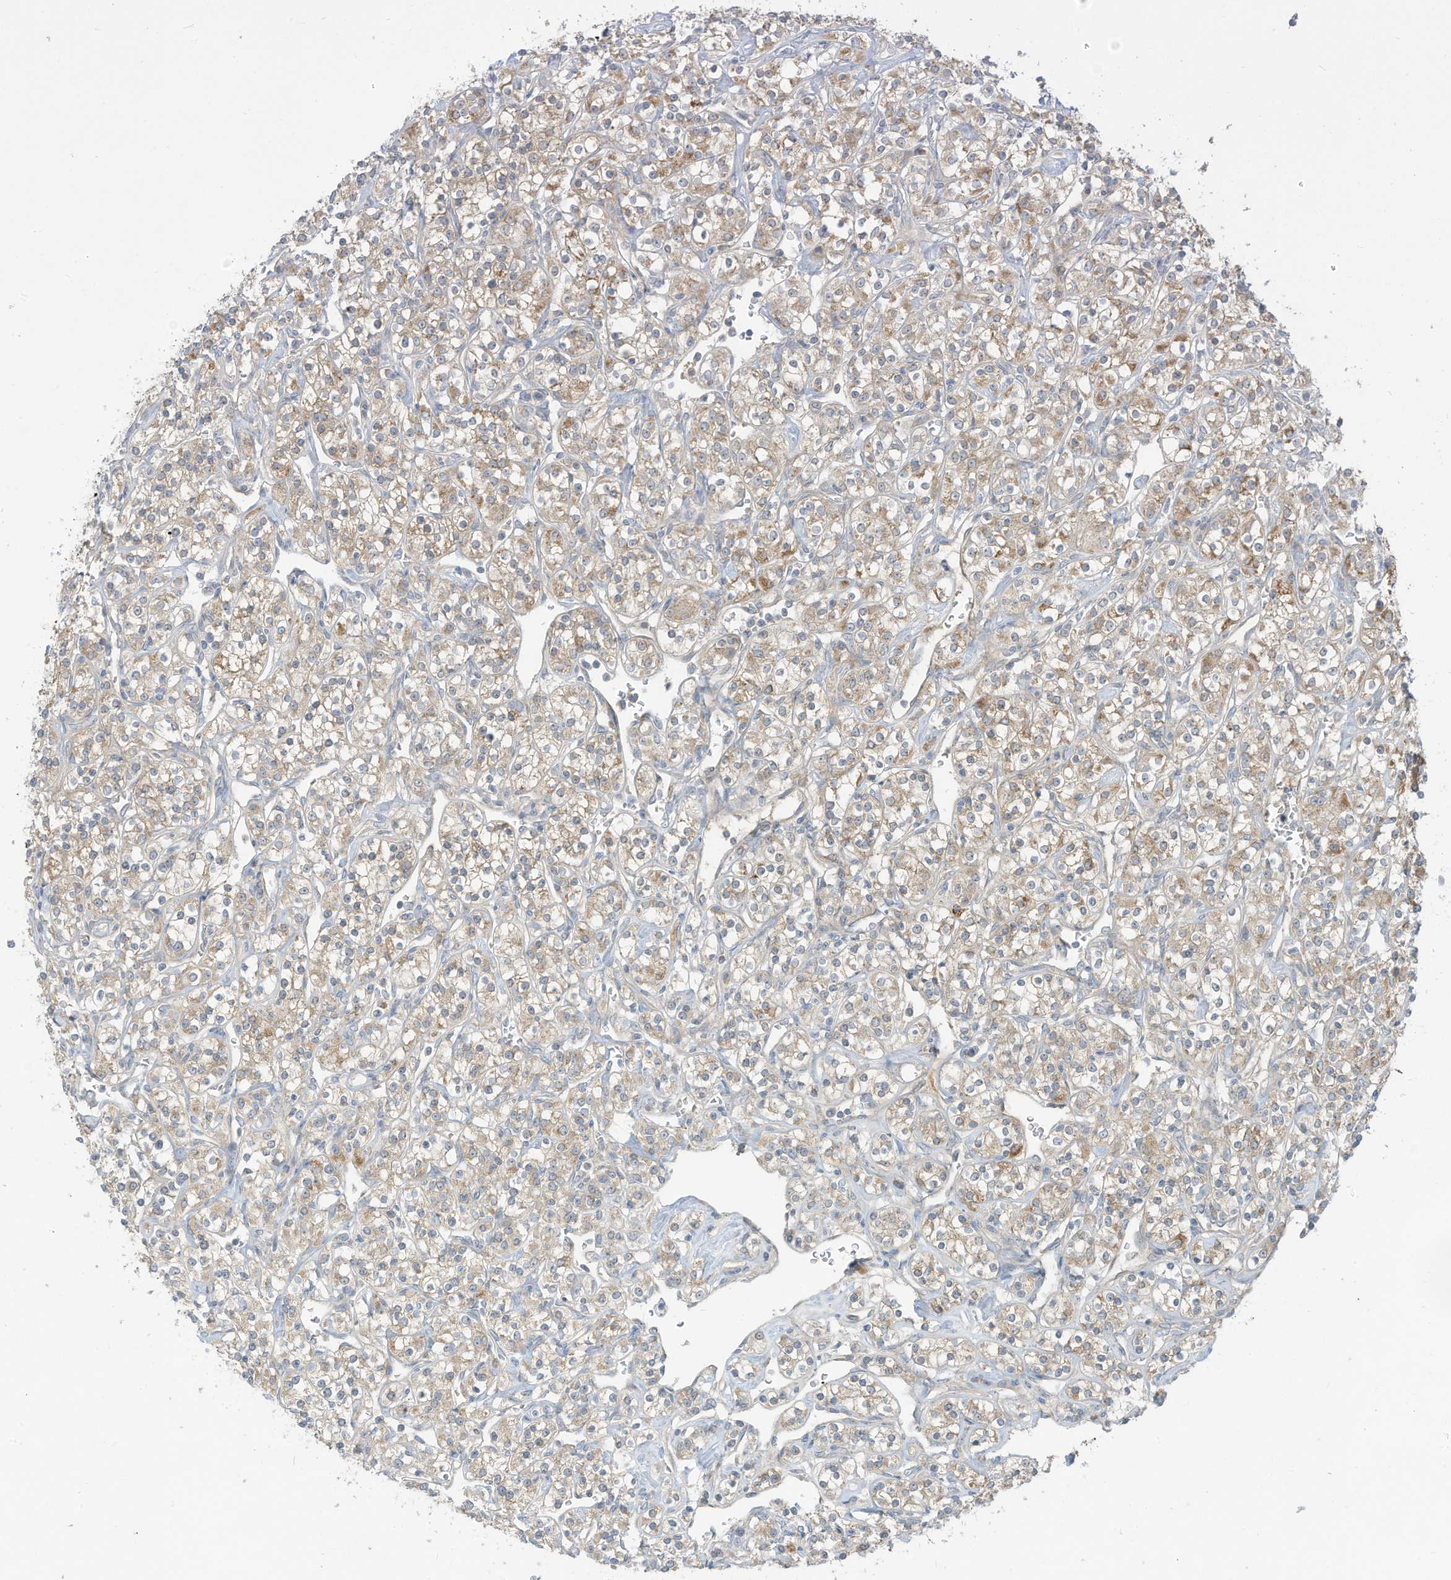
{"staining": {"intensity": "moderate", "quantity": ">75%", "location": "cytoplasmic/membranous"}, "tissue": "renal cancer", "cell_type": "Tumor cells", "image_type": "cancer", "snomed": [{"axis": "morphology", "description": "Adenocarcinoma, NOS"}, {"axis": "topography", "description": "Kidney"}], "caption": "This histopathology image shows immunohistochemistry staining of human adenocarcinoma (renal), with medium moderate cytoplasmic/membranous staining in approximately >75% of tumor cells.", "gene": "LRRN2", "patient": {"sex": "male", "age": 77}}